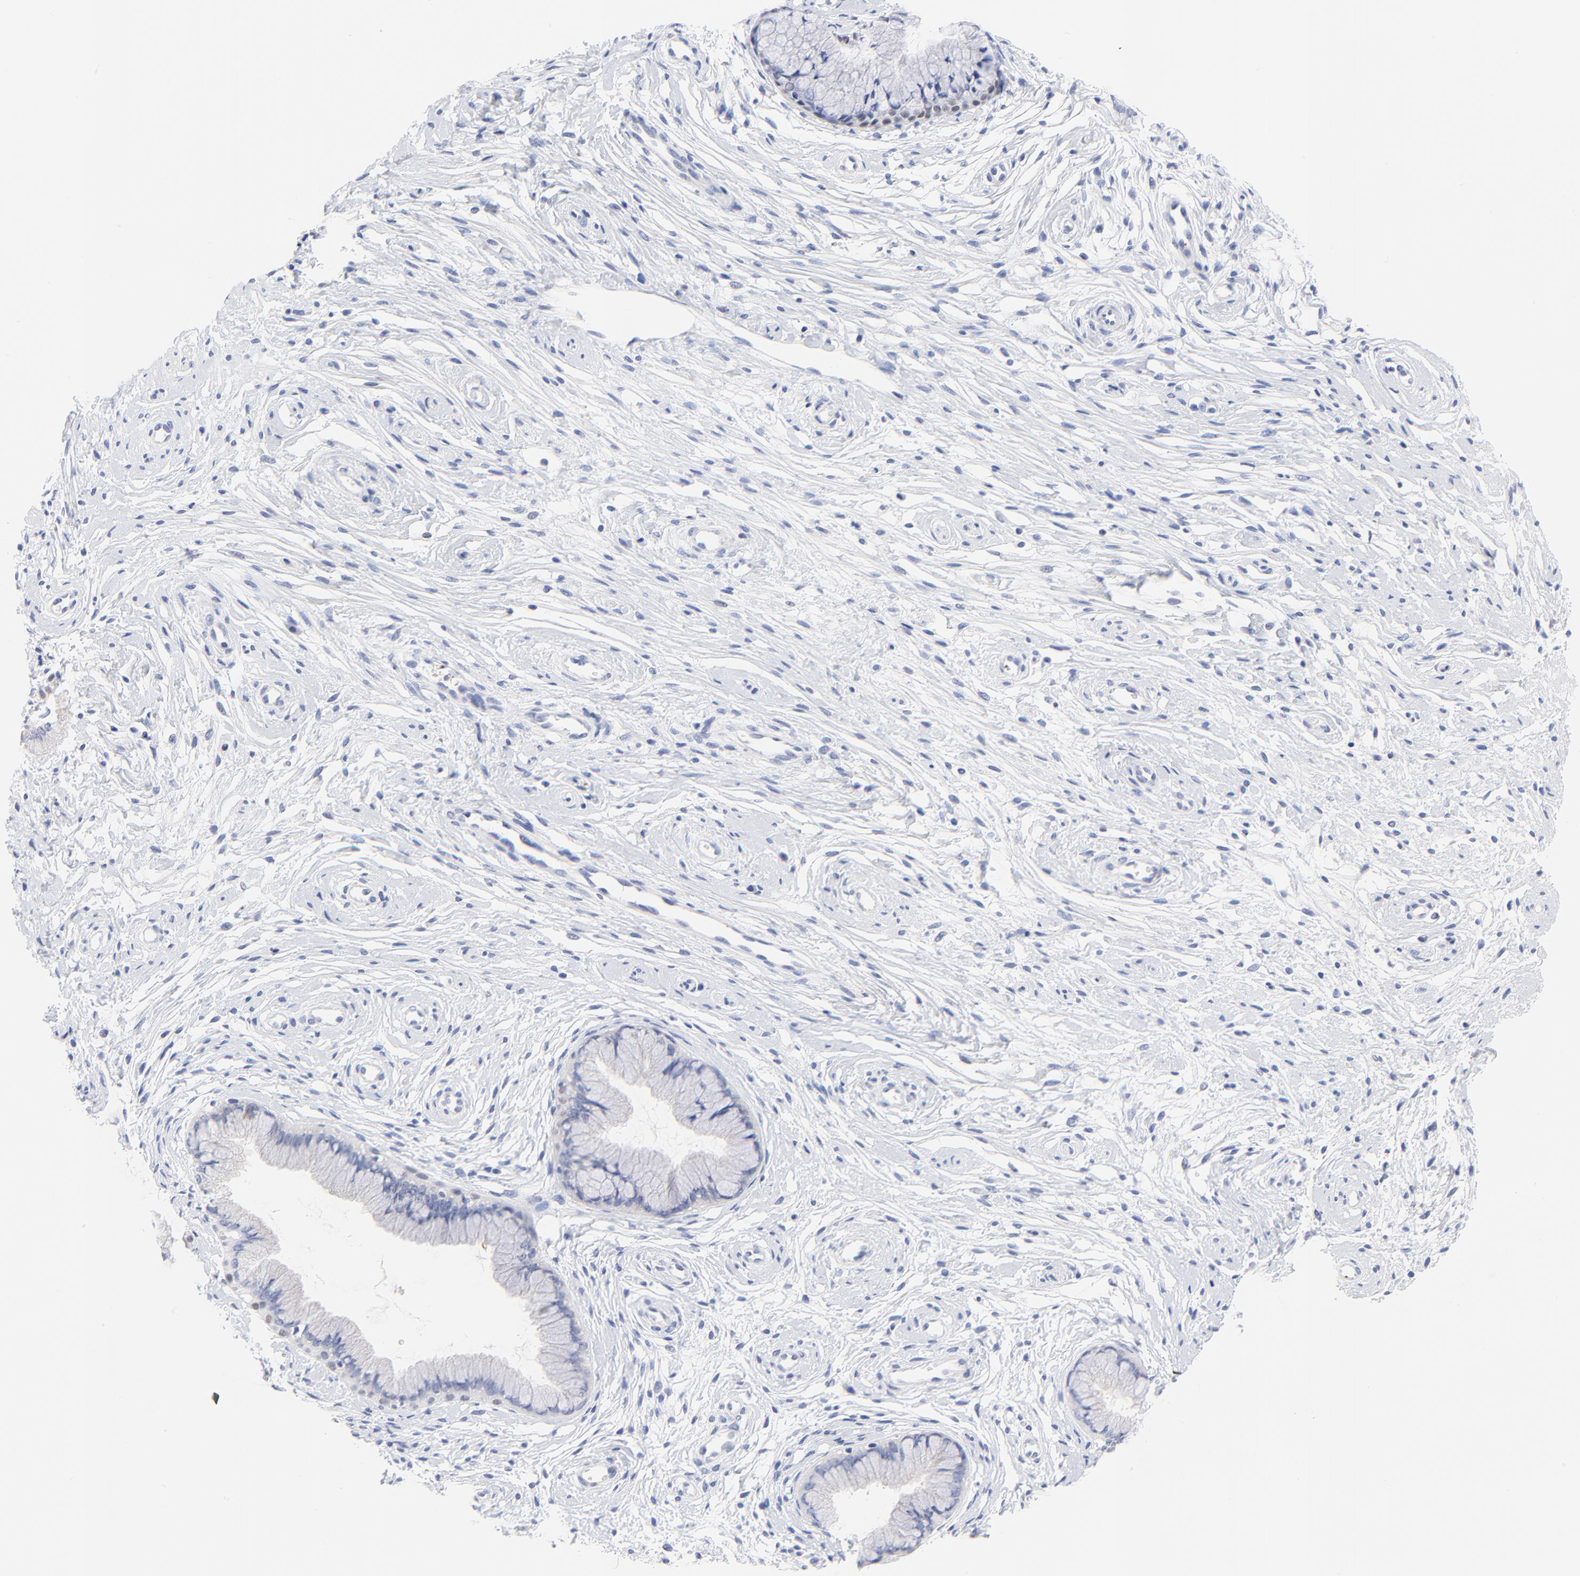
{"staining": {"intensity": "negative", "quantity": "none", "location": "none"}, "tissue": "cervix", "cell_type": "Glandular cells", "image_type": "normal", "snomed": [{"axis": "morphology", "description": "Normal tissue, NOS"}, {"axis": "topography", "description": "Cervix"}], "caption": "An image of human cervix is negative for staining in glandular cells. The staining was performed using DAB to visualize the protein expression in brown, while the nuclei were stained in blue with hematoxylin (Magnification: 20x).", "gene": "FAM117B", "patient": {"sex": "female", "age": 39}}